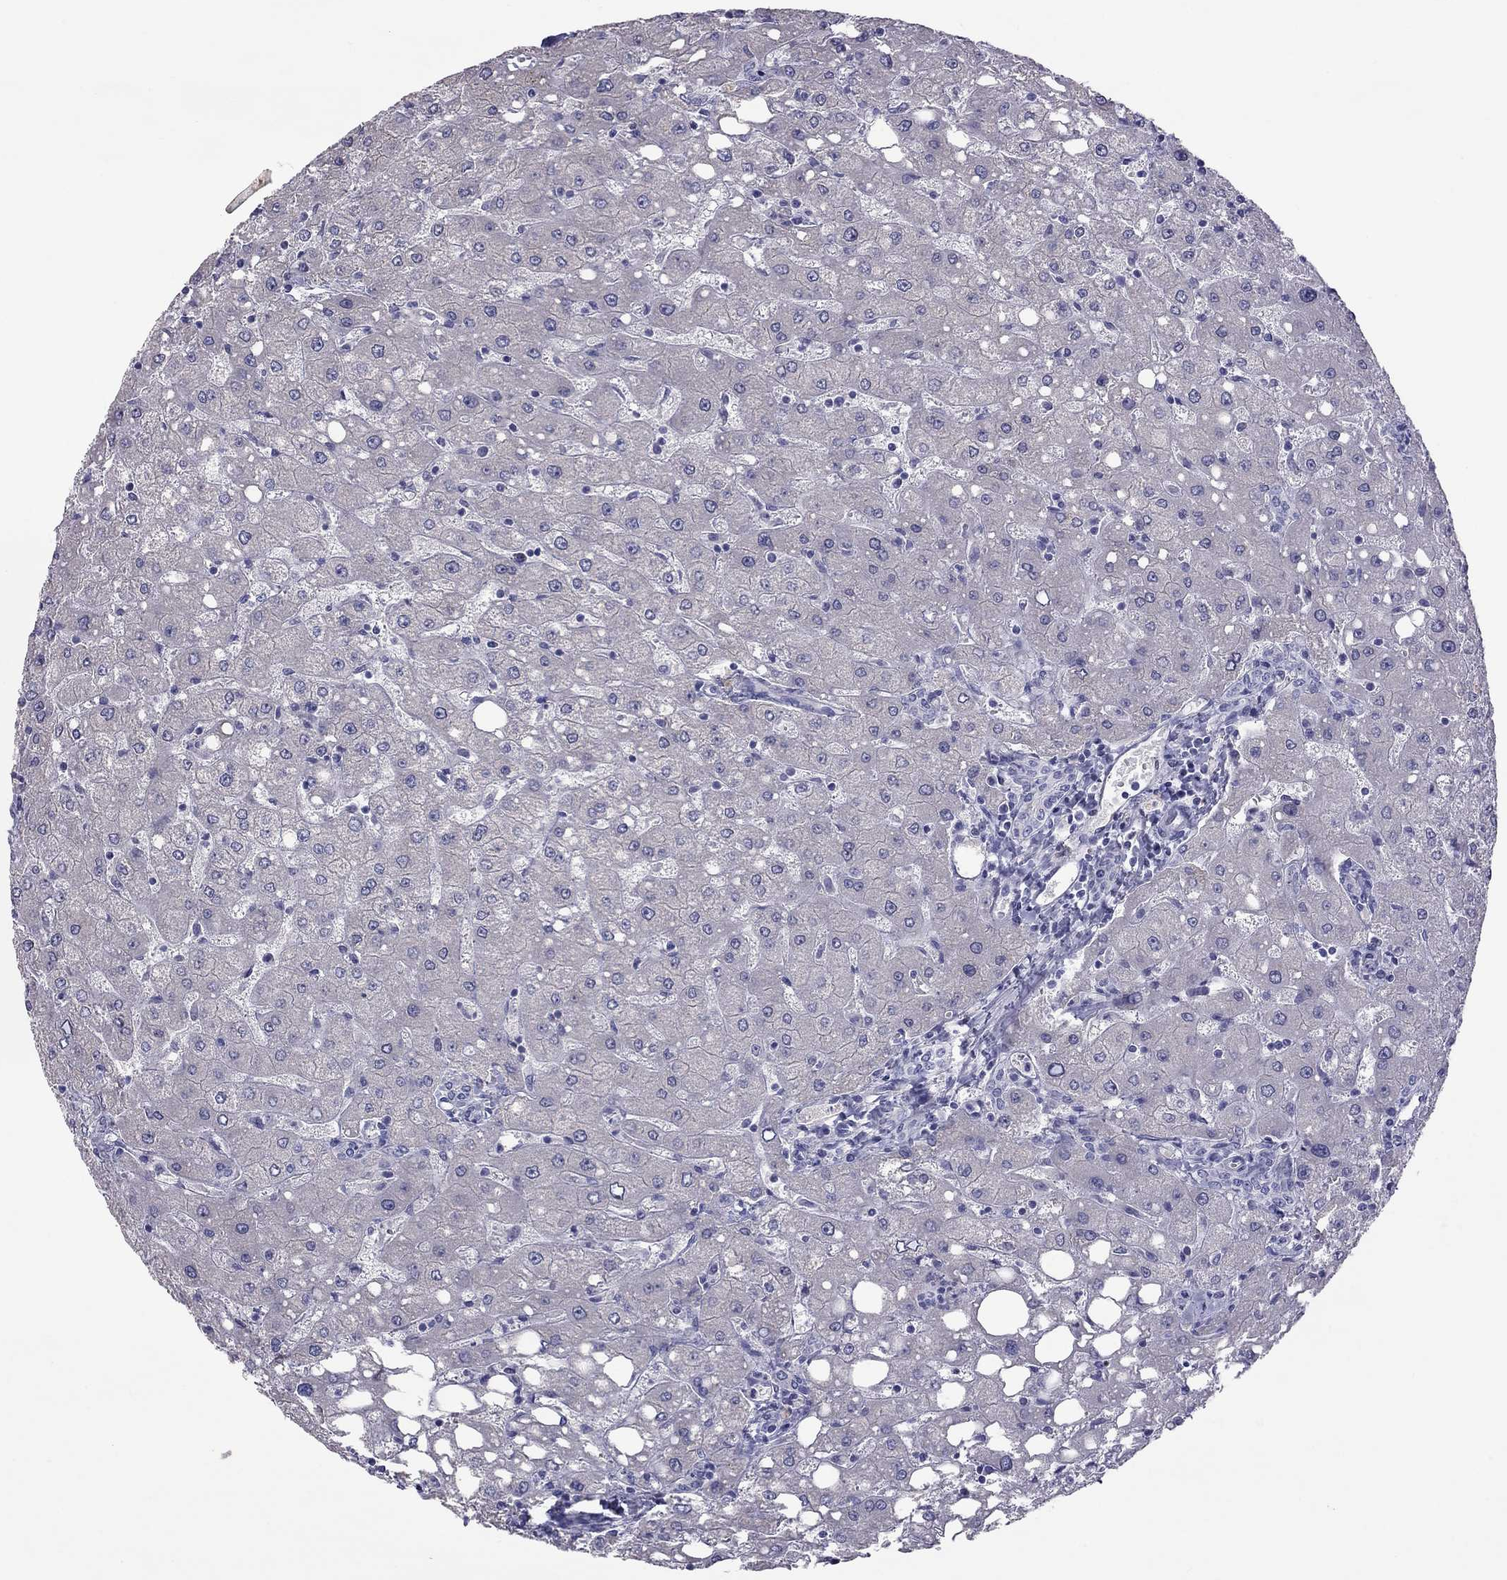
{"staining": {"intensity": "negative", "quantity": "none", "location": "none"}, "tissue": "liver", "cell_type": "Cholangiocytes", "image_type": "normal", "snomed": [{"axis": "morphology", "description": "Normal tissue, NOS"}, {"axis": "topography", "description": "Liver"}], "caption": "A high-resolution micrograph shows IHC staining of normal liver, which reveals no significant expression in cholangiocytes. (Immunohistochemistry, brightfield microscopy, high magnification).", "gene": "CFAP91", "patient": {"sex": "female", "age": 53}}